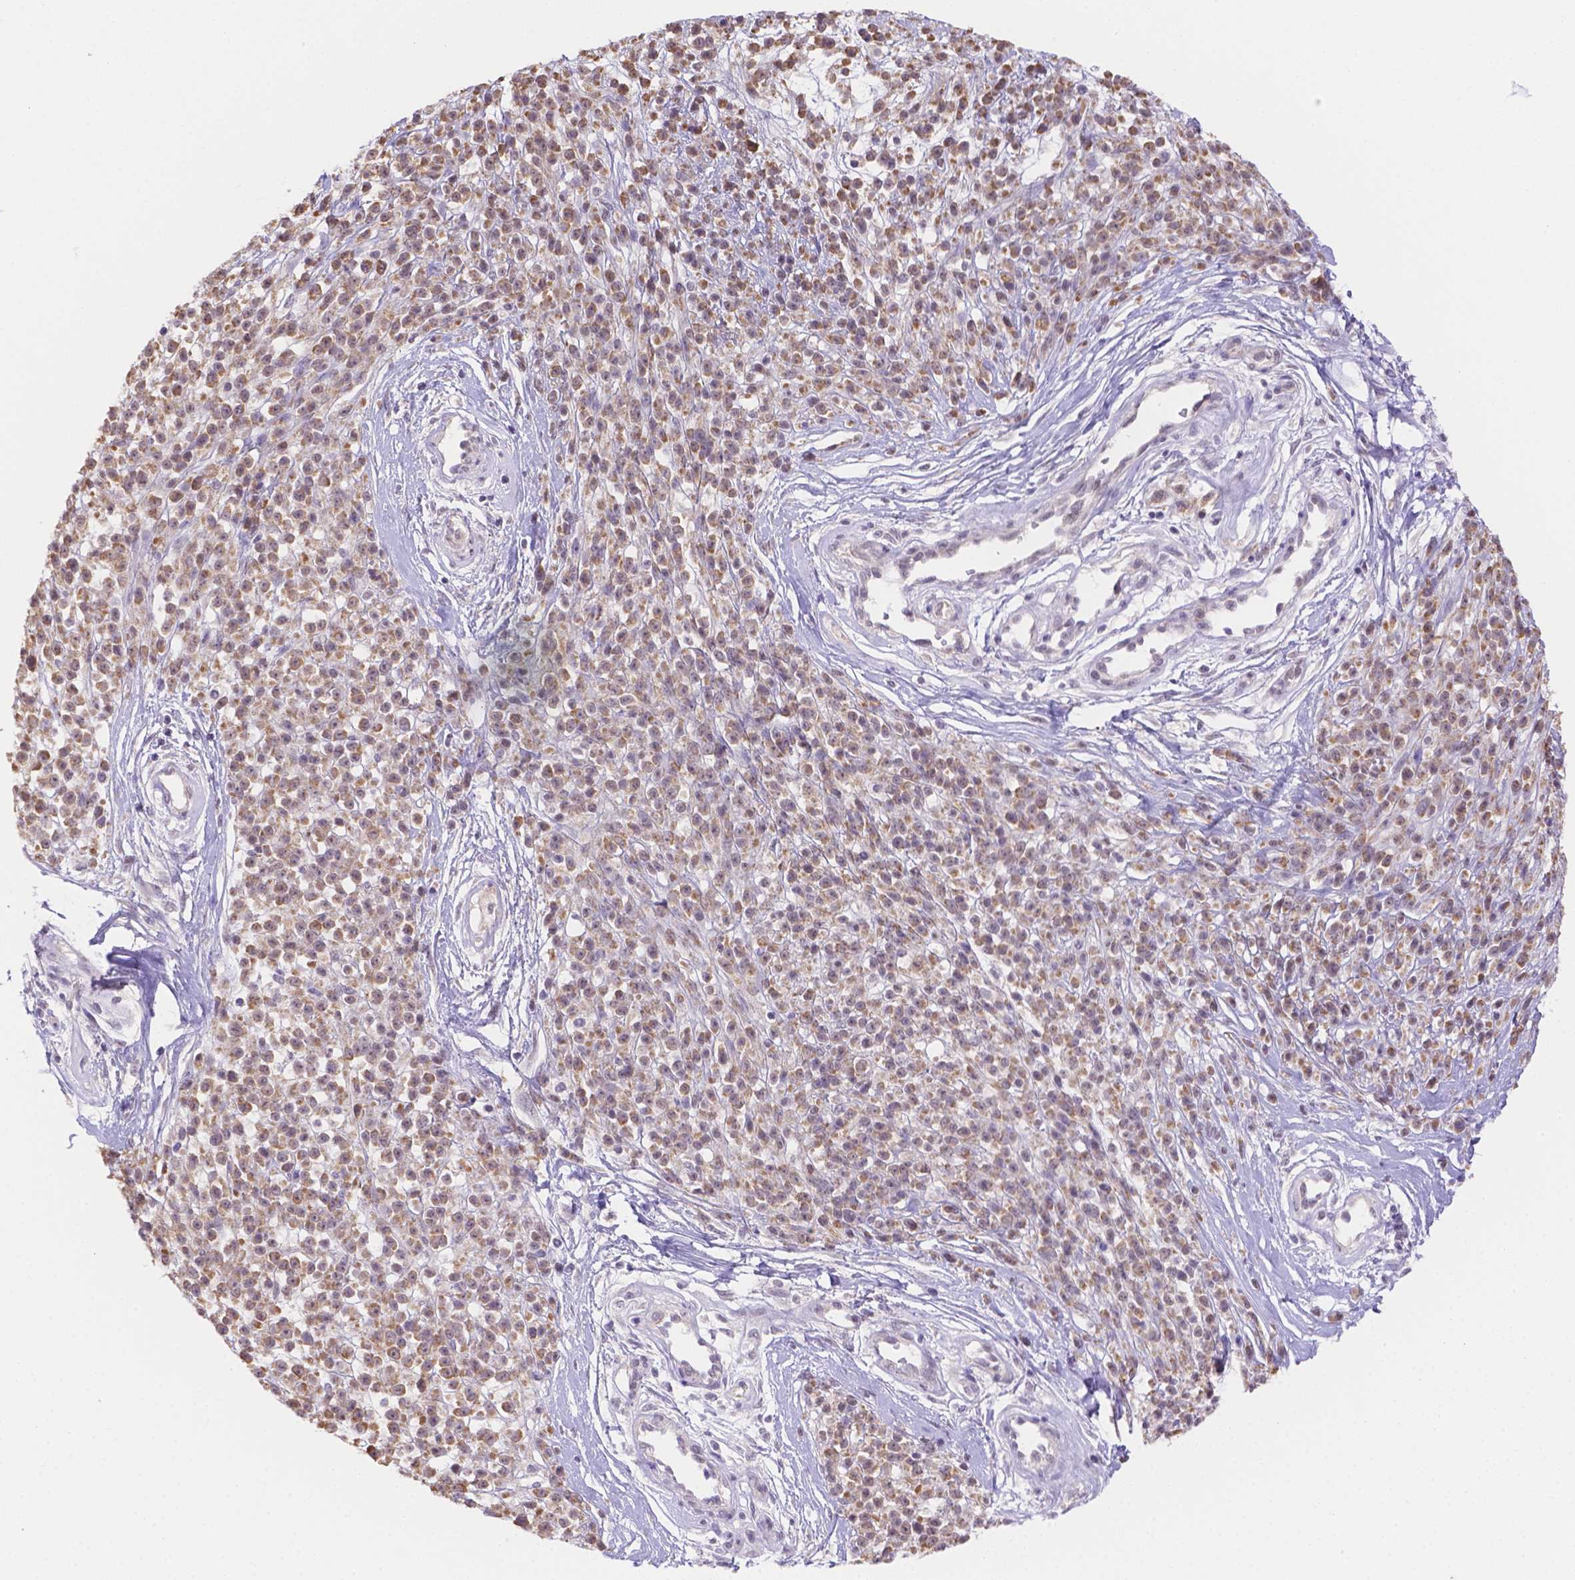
{"staining": {"intensity": "moderate", "quantity": ">75%", "location": "cytoplasmic/membranous"}, "tissue": "melanoma", "cell_type": "Tumor cells", "image_type": "cancer", "snomed": [{"axis": "morphology", "description": "Malignant melanoma, NOS"}, {"axis": "topography", "description": "Skin"}, {"axis": "topography", "description": "Skin of trunk"}], "caption": "A micrograph of human melanoma stained for a protein demonstrates moderate cytoplasmic/membranous brown staining in tumor cells.", "gene": "NXPE2", "patient": {"sex": "male", "age": 74}}